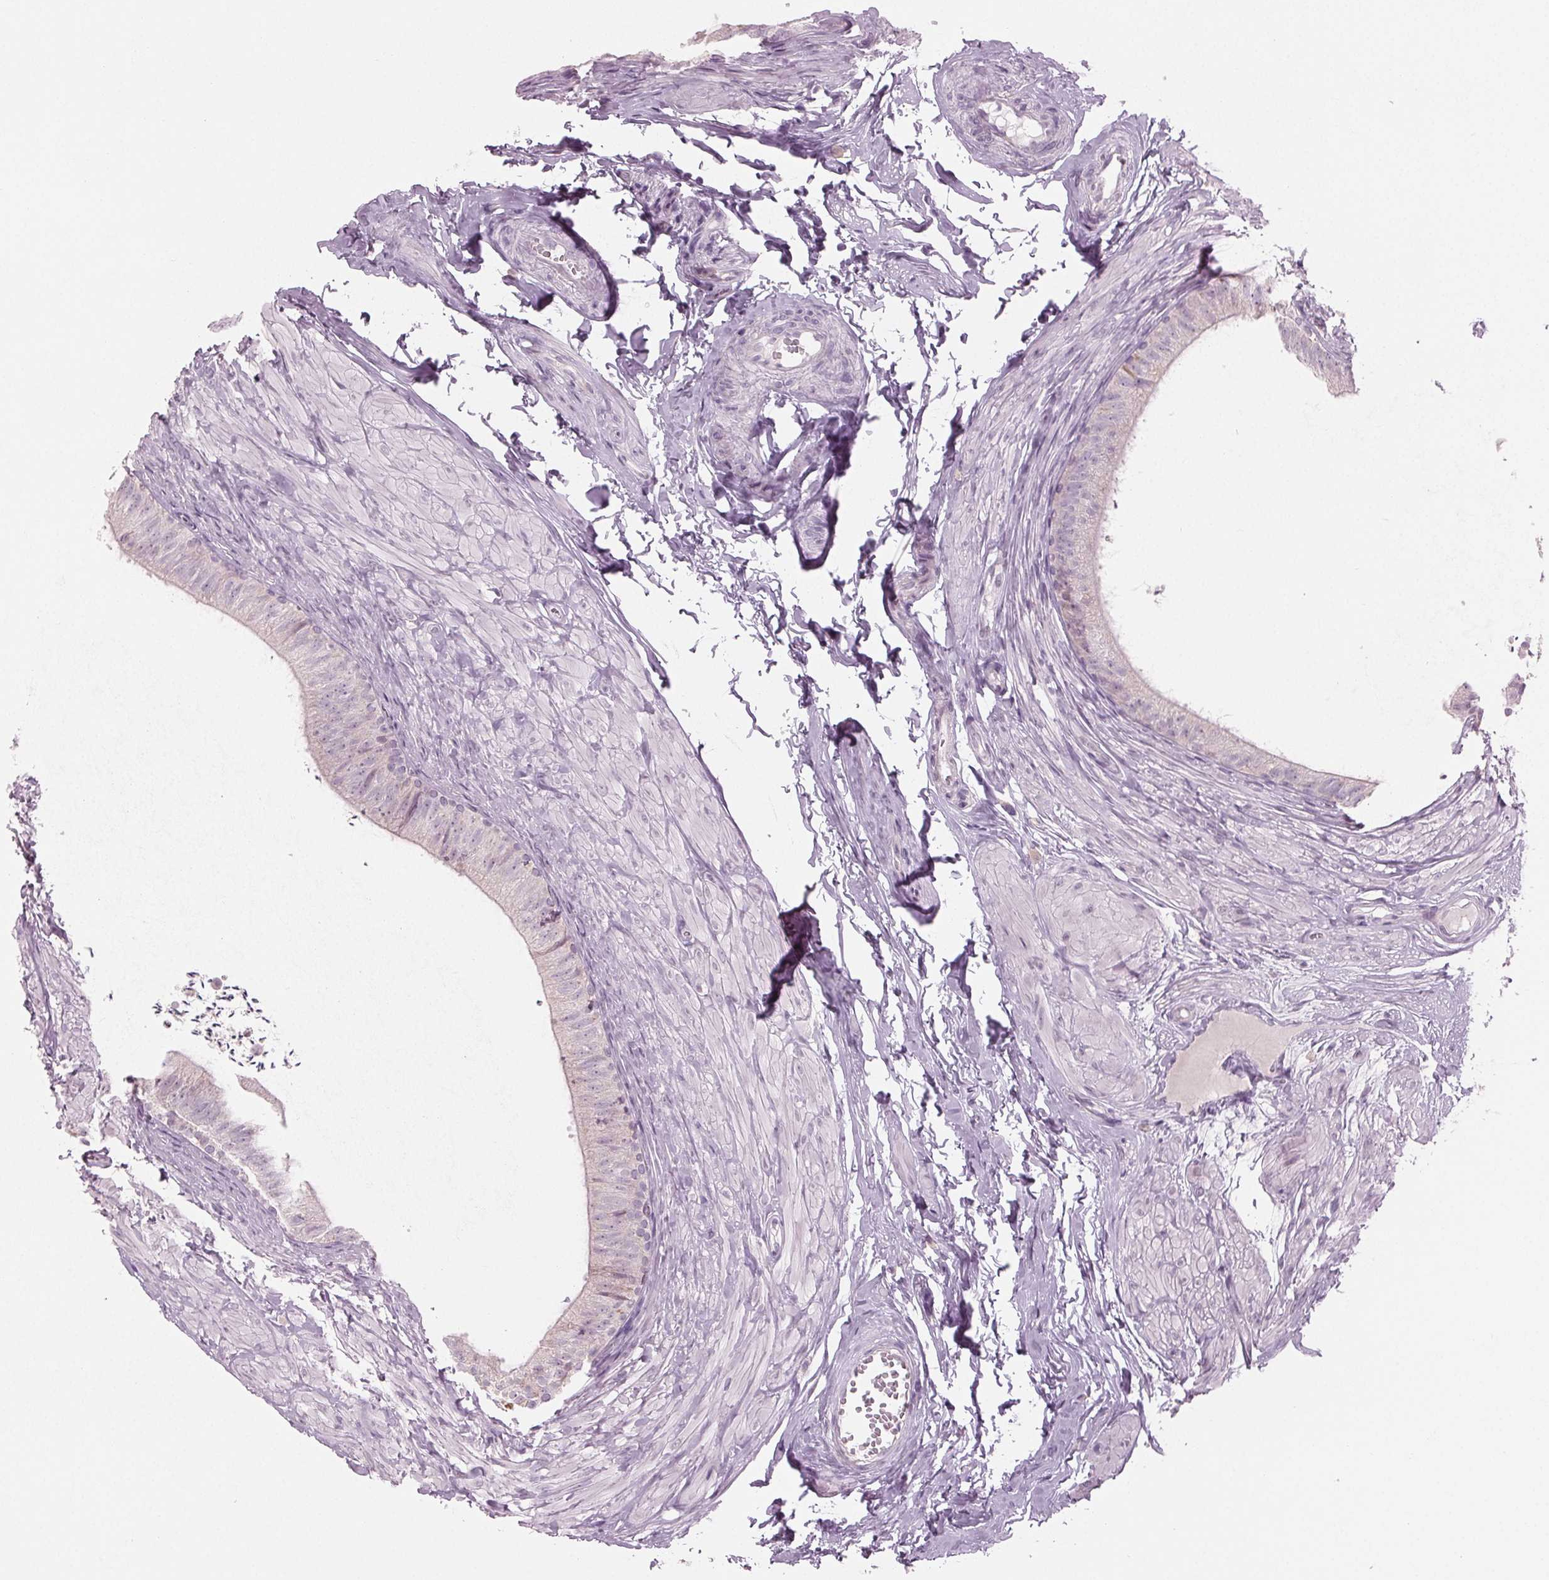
{"staining": {"intensity": "weak", "quantity": "<25%", "location": "cytoplasmic/membranous"}, "tissue": "epididymis", "cell_type": "Glandular cells", "image_type": "normal", "snomed": [{"axis": "morphology", "description": "Normal tissue, NOS"}, {"axis": "topography", "description": "Epididymis, spermatic cord, NOS"}, {"axis": "topography", "description": "Epididymis"}, {"axis": "topography", "description": "Peripheral nerve tissue"}], "caption": "The immunohistochemistry (IHC) histopathology image has no significant expression in glandular cells of epididymis. (DAB (3,3'-diaminobenzidine) IHC, high magnification).", "gene": "PRAP1", "patient": {"sex": "male", "age": 29}}